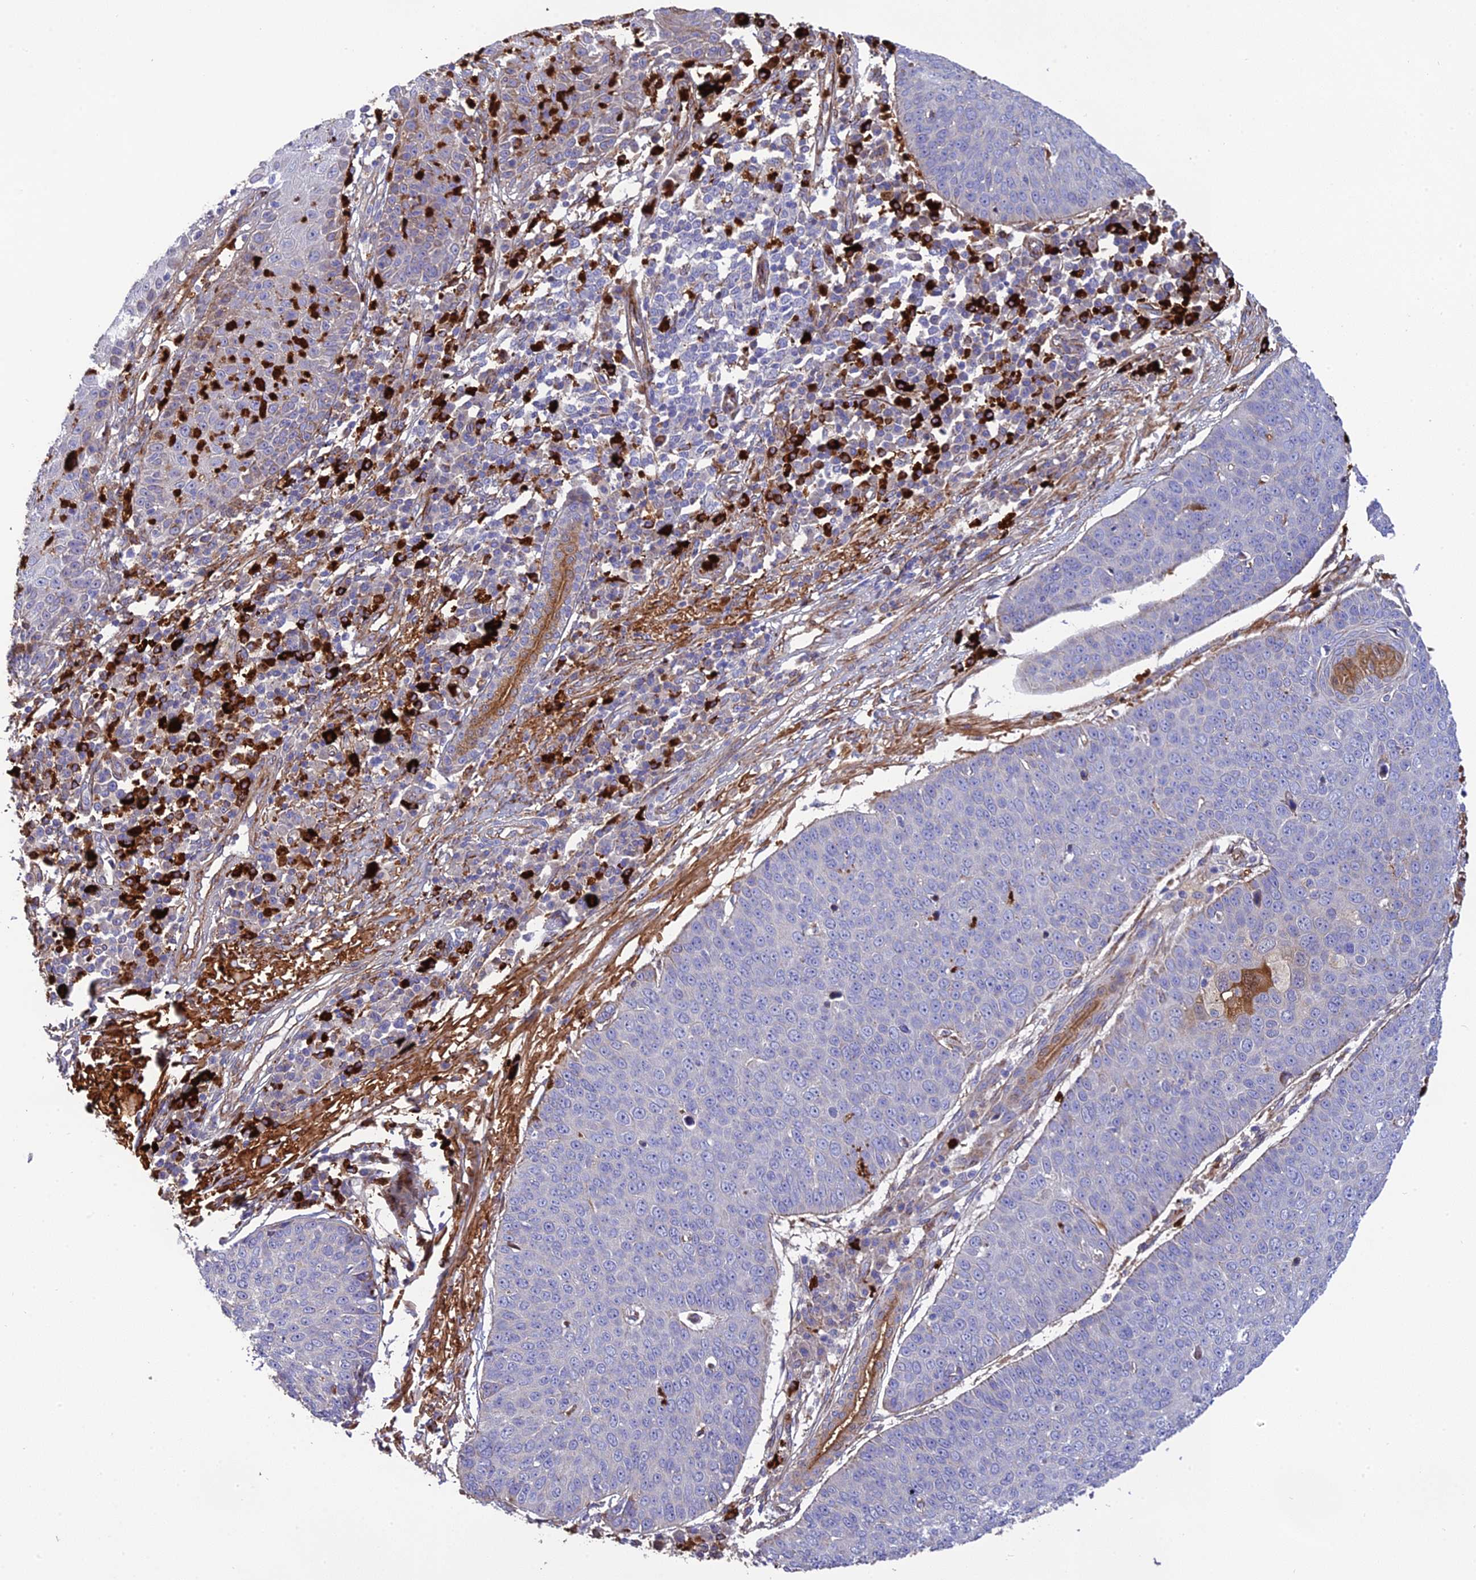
{"staining": {"intensity": "negative", "quantity": "none", "location": "none"}, "tissue": "skin cancer", "cell_type": "Tumor cells", "image_type": "cancer", "snomed": [{"axis": "morphology", "description": "Squamous cell carcinoma, NOS"}, {"axis": "topography", "description": "Skin"}], "caption": "This is a photomicrograph of immunohistochemistry staining of skin cancer (squamous cell carcinoma), which shows no expression in tumor cells.", "gene": "CPSF4L", "patient": {"sex": "male", "age": 71}}